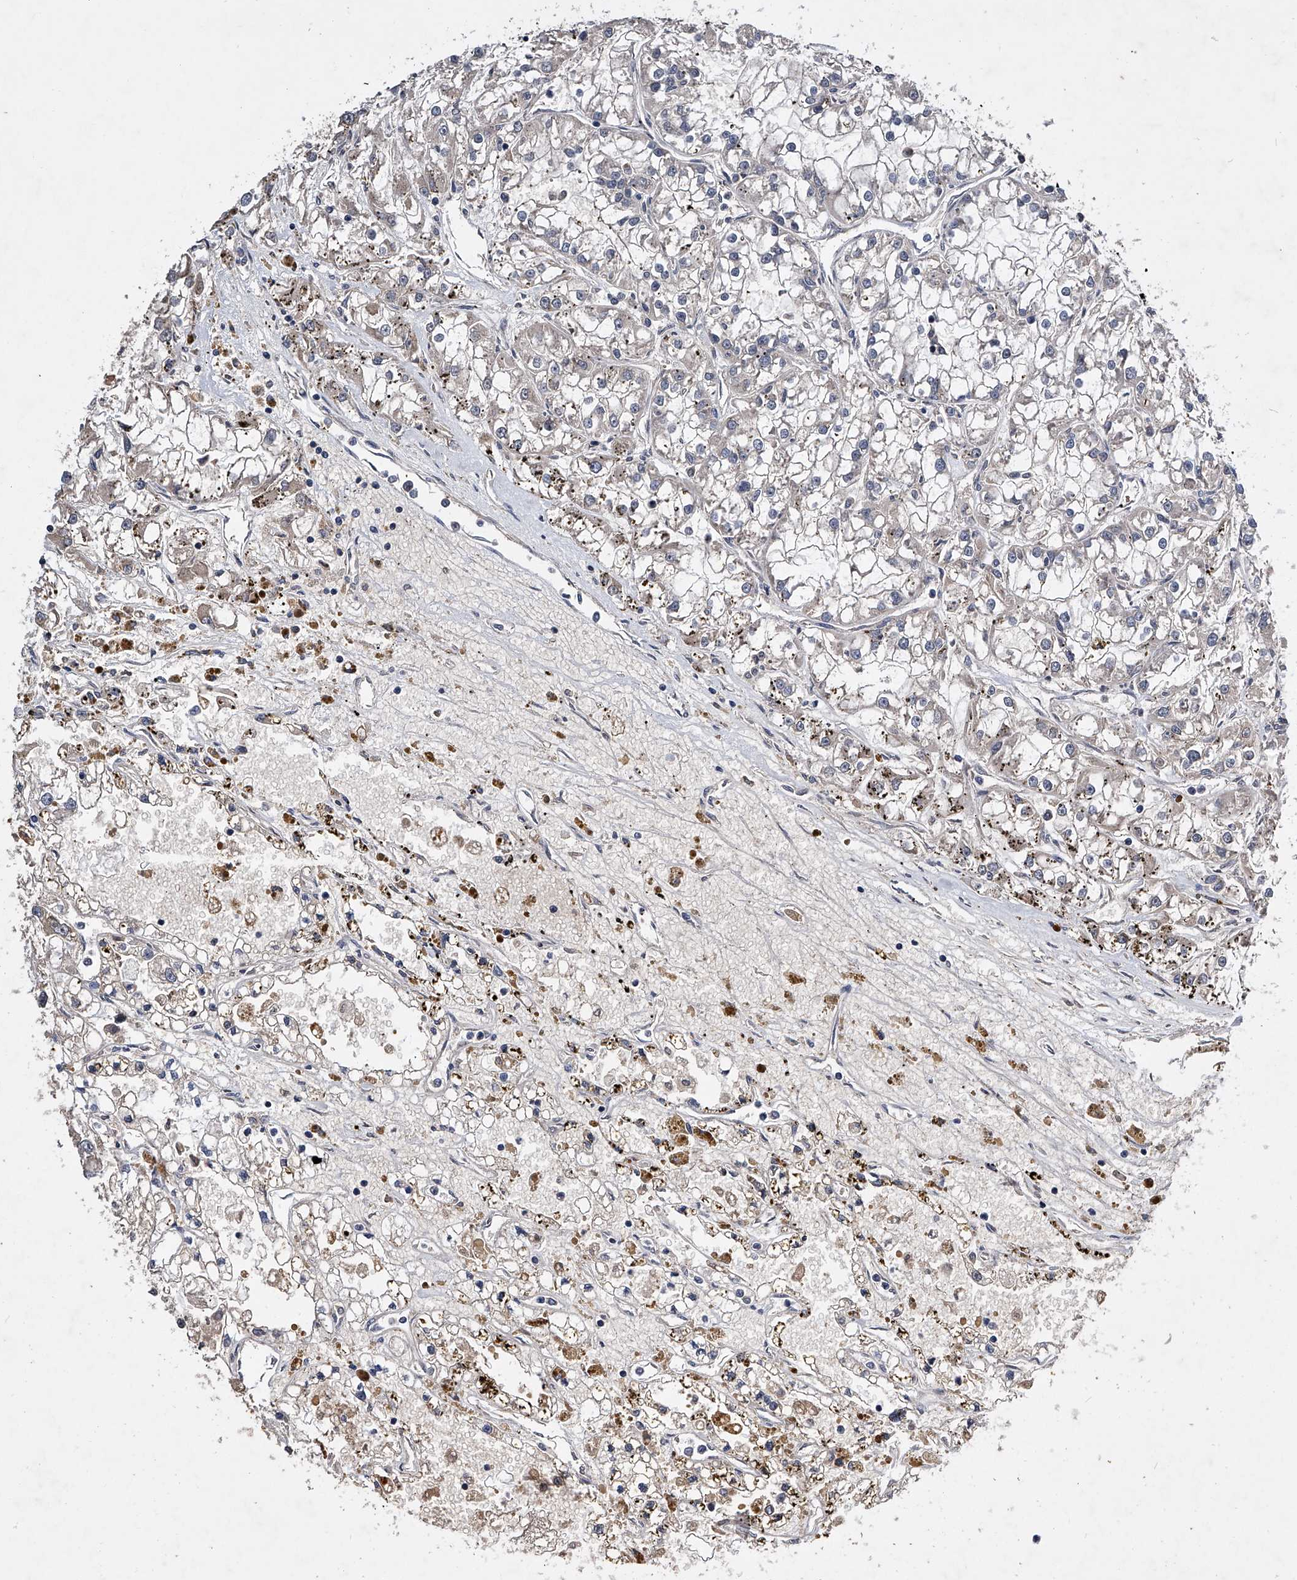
{"staining": {"intensity": "negative", "quantity": "none", "location": "none"}, "tissue": "renal cancer", "cell_type": "Tumor cells", "image_type": "cancer", "snomed": [{"axis": "morphology", "description": "Adenocarcinoma, NOS"}, {"axis": "topography", "description": "Kidney"}], "caption": "High magnification brightfield microscopy of adenocarcinoma (renal) stained with DAB (brown) and counterstained with hematoxylin (blue): tumor cells show no significant expression. The staining was performed using DAB to visualize the protein expression in brown, while the nuclei were stained in blue with hematoxylin (Magnification: 20x).", "gene": "ZNF30", "patient": {"sex": "female", "age": 52}}